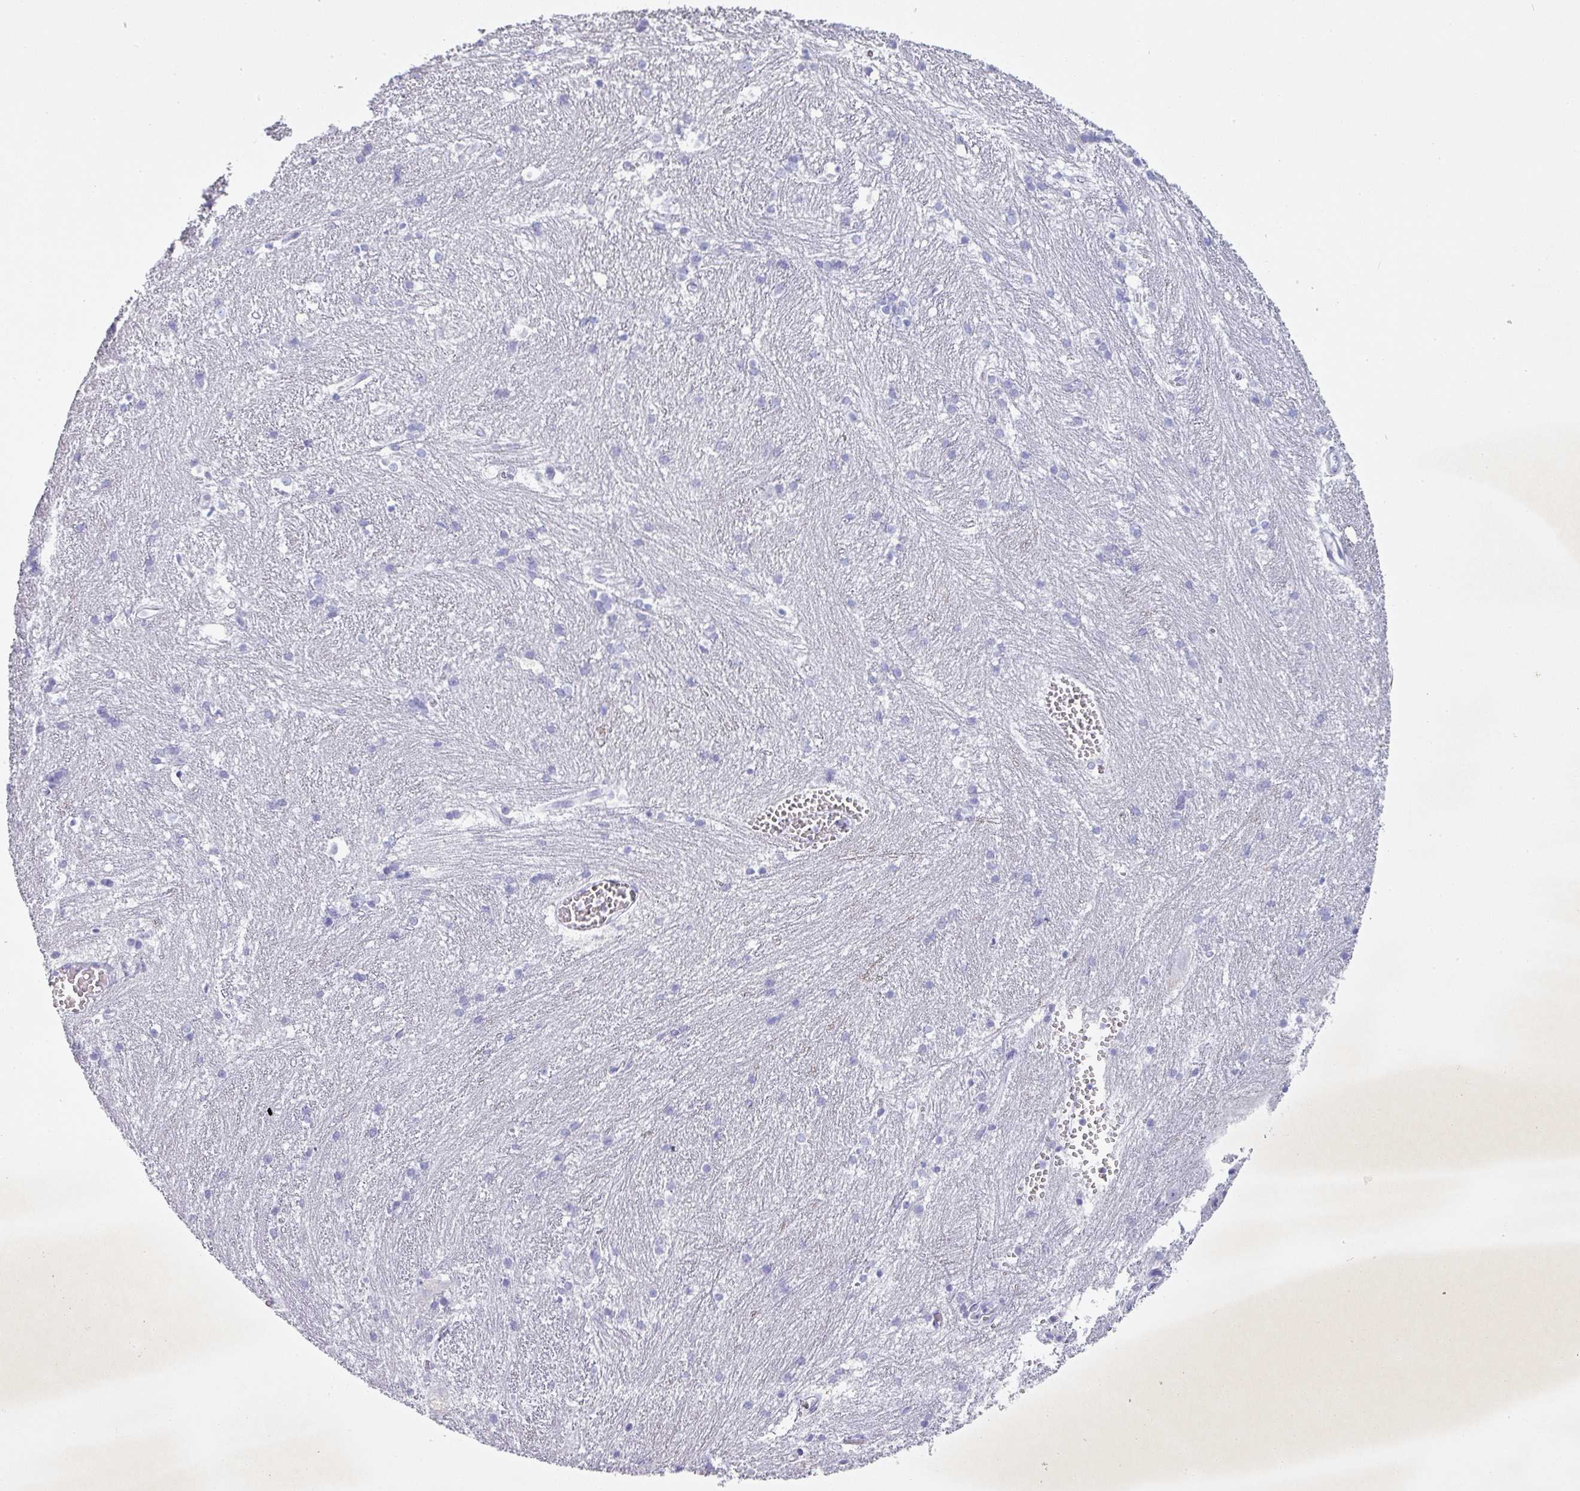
{"staining": {"intensity": "negative", "quantity": "none", "location": "none"}, "tissue": "caudate", "cell_type": "Glial cells", "image_type": "normal", "snomed": [{"axis": "morphology", "description": "Normal tissue, NOS"}, {"axis": "topography", "description": "Lateral ventricle wall"}], "caption": "High magnification brightfield microscopy of normal caudate stained with DAB (3,3'-diaminobenzidine) (brown) and counterstained with hematoxylin (blue): glial cells show no significant expression. (DAB immunohistochemistry (IHC) visualized using brightfield microscopy, high magnification).", "gene": "PGA3", "patient": {"sex": "male", "age": 37}}